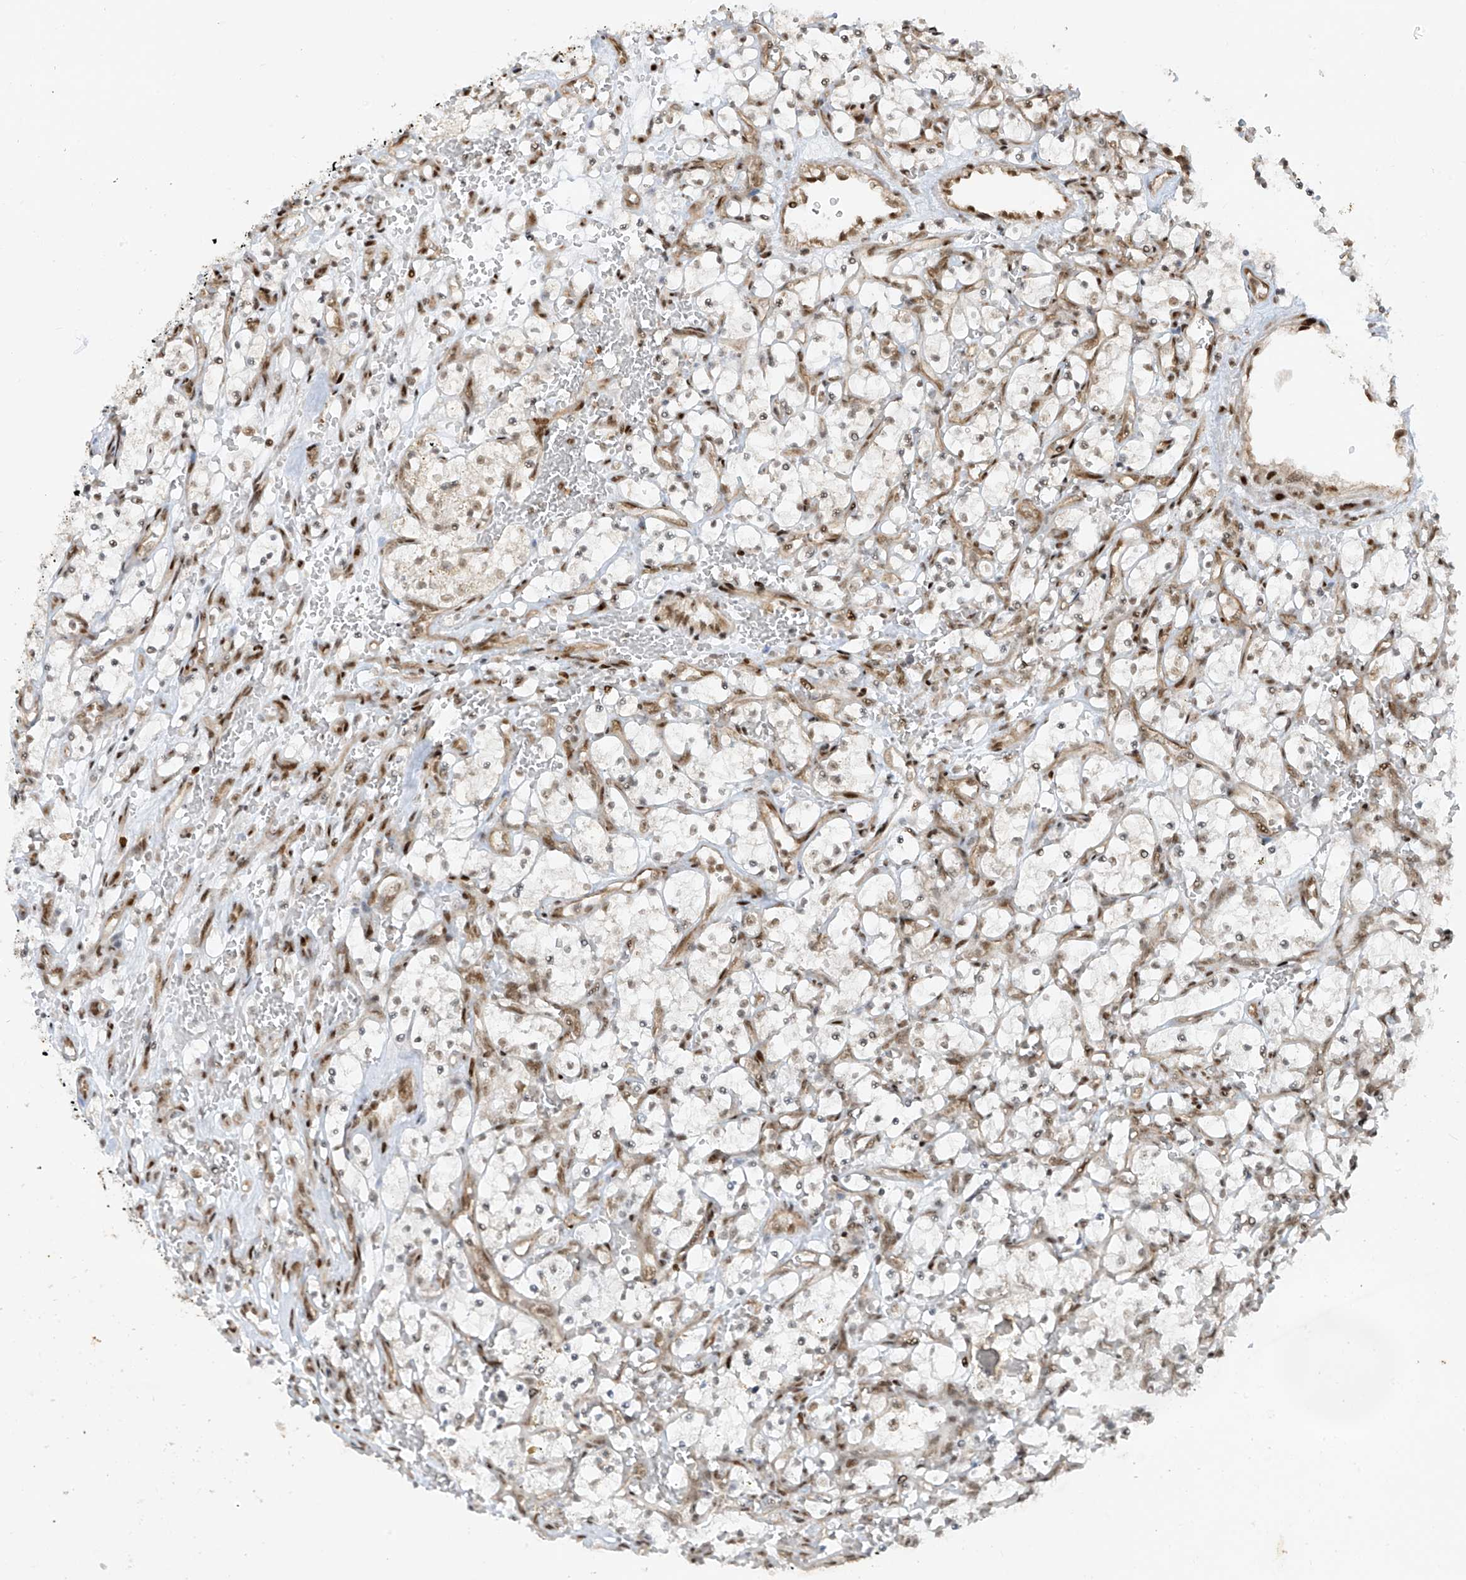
{"staining": {"intensity": "negative", "quantity": "none", "location": "none"}, "tissue": "renal cancer", "cell_type": "Tumor cells", "image_type": "cancer", "snomed": [{"axis": "morphology", "description": "Adenocarcinoma, NOS"}, {"axis": "topography", "description": "Kidney"}], "caption": "Photomicrograph shows no protein positivity in tumor cells of renal adenocarcinoma tissue.", "gene": "ARHGEF3", "patient": {"sex": "female", "age": 69}}